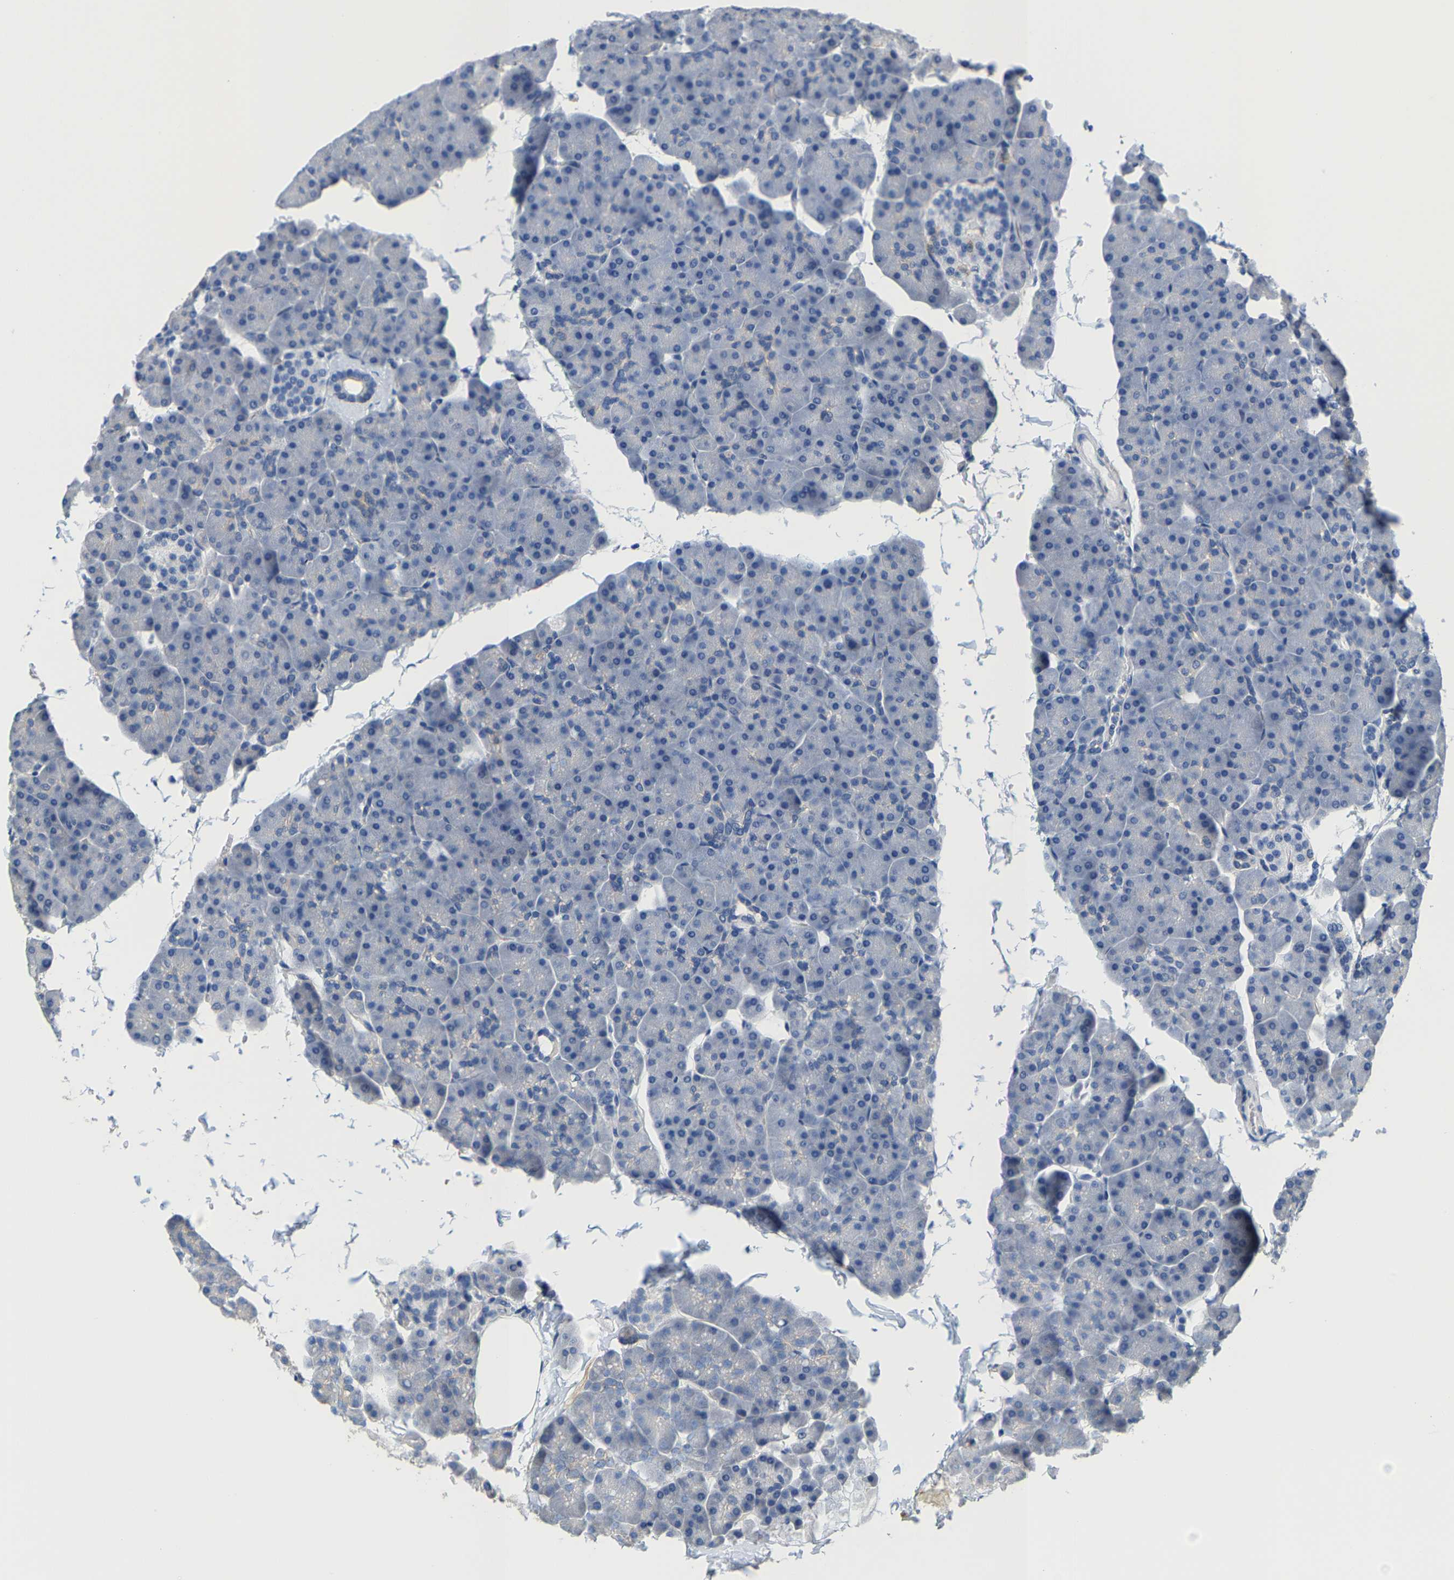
{"staining": {"intensity": "negative", "quantity": "none", "location": "none"}, "tissue": "pancreas", "cell_type": "Exocrine glandular cells", "image_type": "normal", "snomed": [{"axis": "morphology", "description": "Normal tissue, NOS"}, {"axis": "topography", "description": "Pancreas"}], "caption": "This is an IHC histopathology image of unremarkable pancreas. There is no positivity in exocrine glandular cells.", "gene": "DSCAM", "patient": {"sex": "male", "age": 35}}